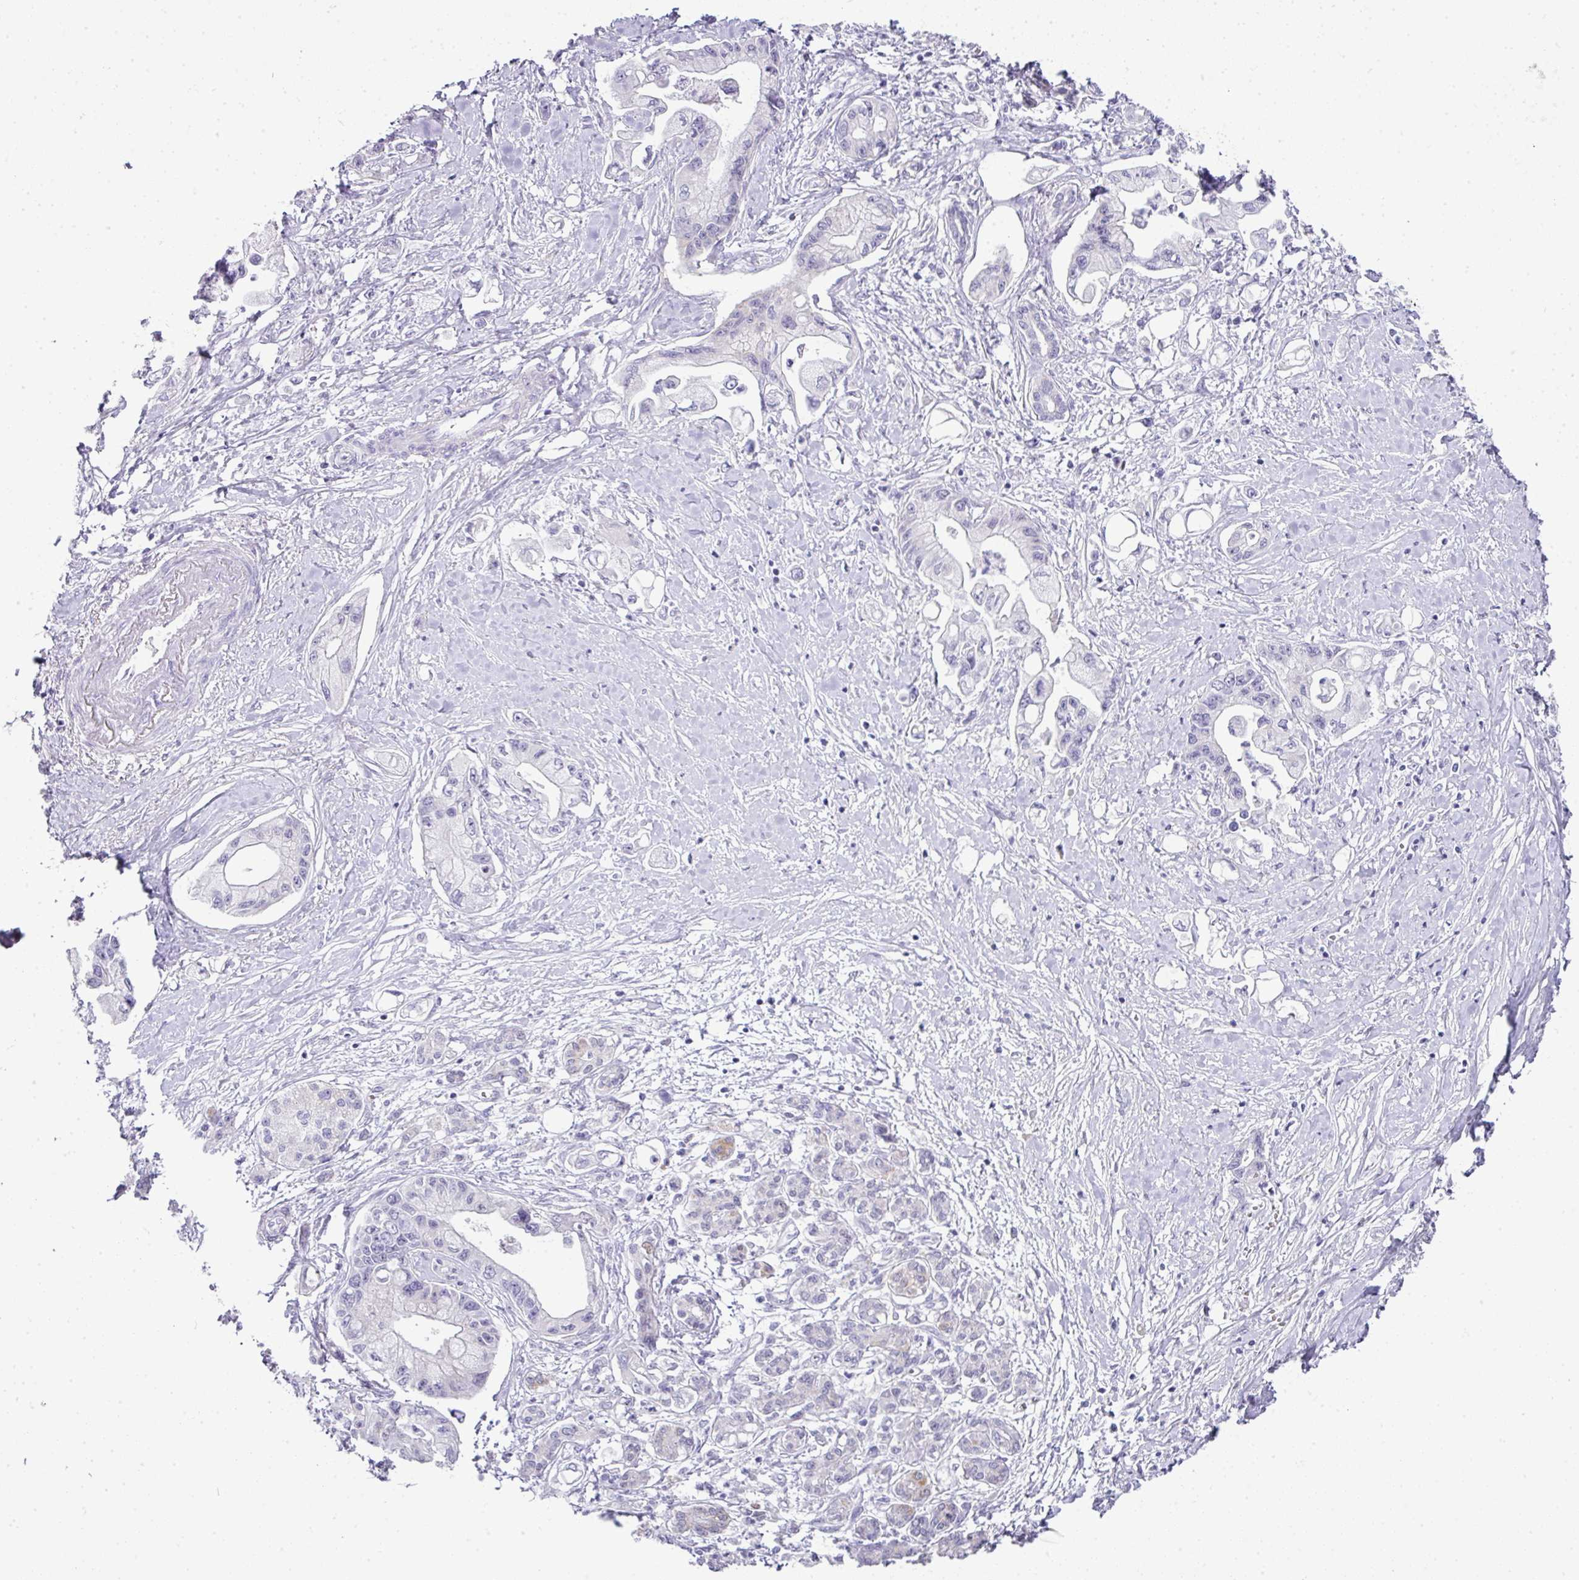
{"staining": {"intensity": "negative", "quantity": "none", "location": "none"}, "tissue": "pancreatic cancer", "cell_type": "Tumor cells", "image_type": "cancer", "snomed": [{"axis": "morphology", "description": "Adenocarcinoma, NOS"}, {"axis": "topography", "description": "Pancreas"}], "caption": "DAB immunohistochemical staining of pancreatic cancer displays no significant staining in tumor cells.", "gene": "BCL11A", "patient": {"sex": "male", "age": 61}}